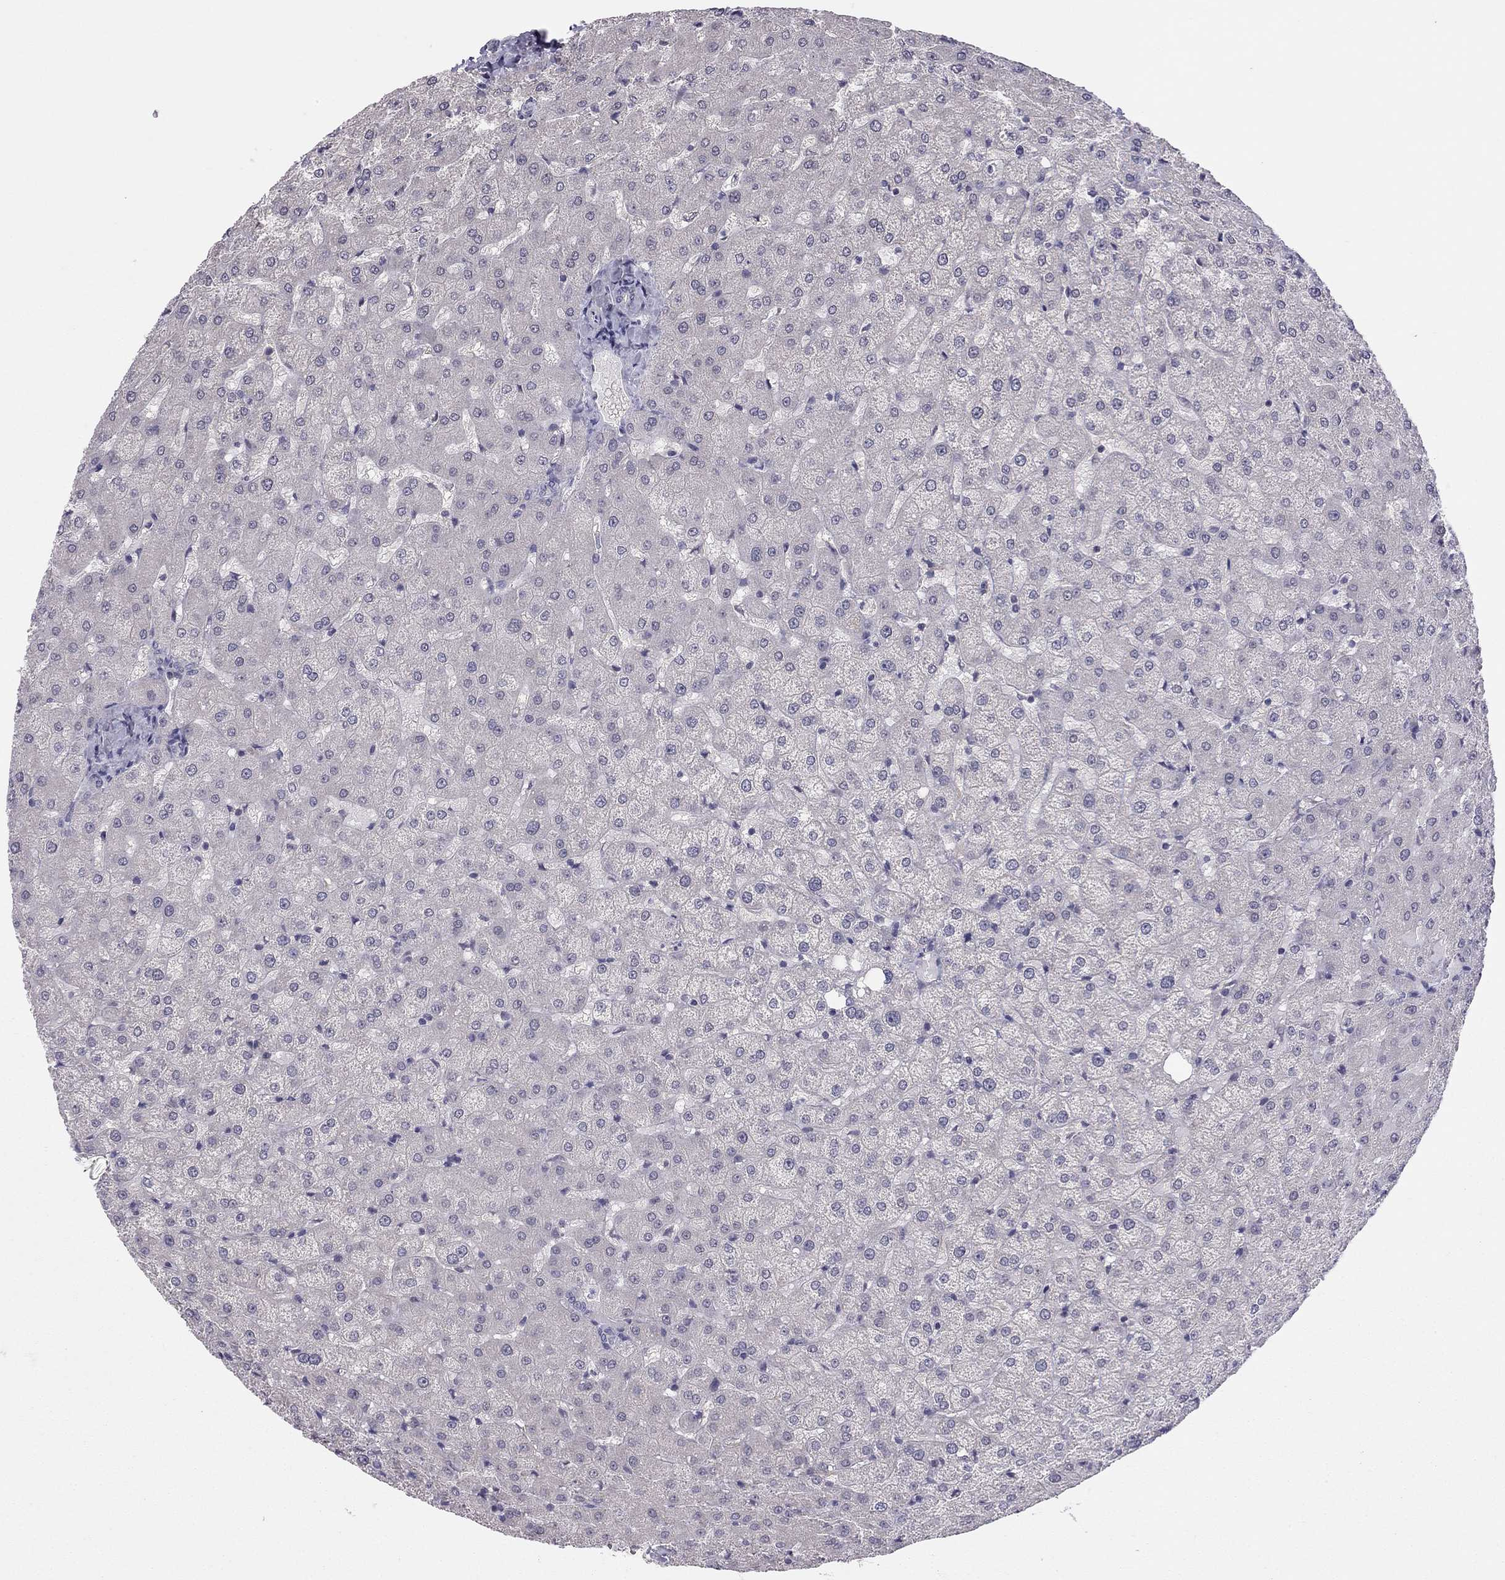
{"staining": {"intensity": "negative", "quantity": "none", "location": "none"}, "tissue": "liver", "cell_type": "Cholangiocytes", "image_type": "normal", "snomed": [{"axis": "morphology", "description": "Normal tissue, NOS"}, {"axis": "topography", "description": "Liver"}], "caption": "Normal liver was stained to show a protein in brown. There is no significant staining in cholangiocytes. The staining is performed using DAB (3,3'-diaminobenzidine) brown chromogen with nuclei counter-stained in using hematoxylin.", "gene": "HSF2BP", "patient": {"sex": "female", "age": 50}}